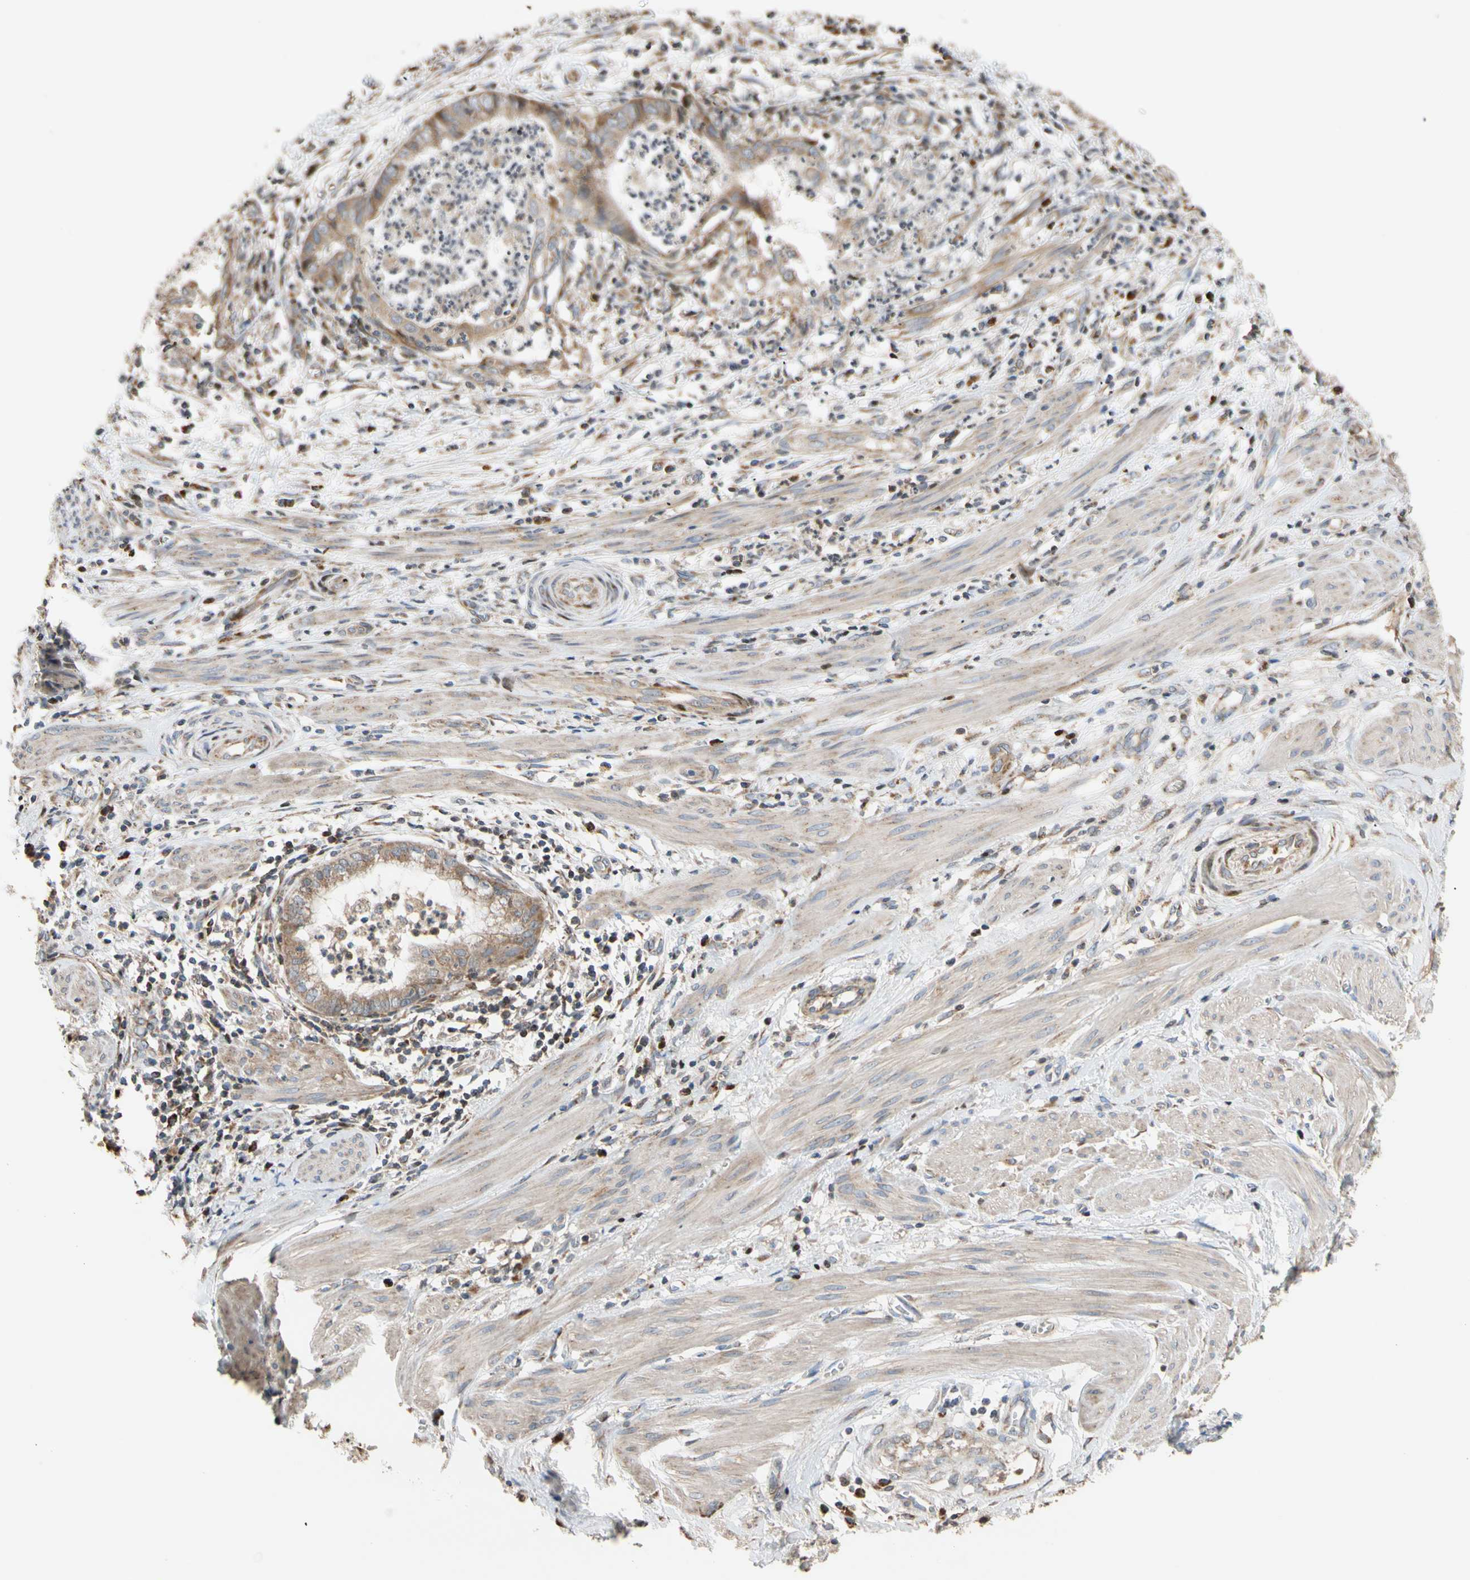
{"staining": {"intensity": "moderate", "quantity": ">75%", "location": "cytoplasmic/membranous"}, "tissue": "endometrial cancer", "cell_type": "Tumor cells", "image_type": "cancer", "snomed": [{"axis": "morphology", "description": "Necrosis, NOS"}, {"axis": "morphology", "description": "Adenocarcinoma, NOS"}, {"axis": "topography", "description": "Endometrium"}], "caption": "Endometrial cancer (adenocarcinoma) stained with a brown dye demonstrates moderate cytoplasmic/membranous positive positivity in about >75% of tumor cells.", "gene": "IP6K2", "patient": {"sex": "female", "age": 79}}